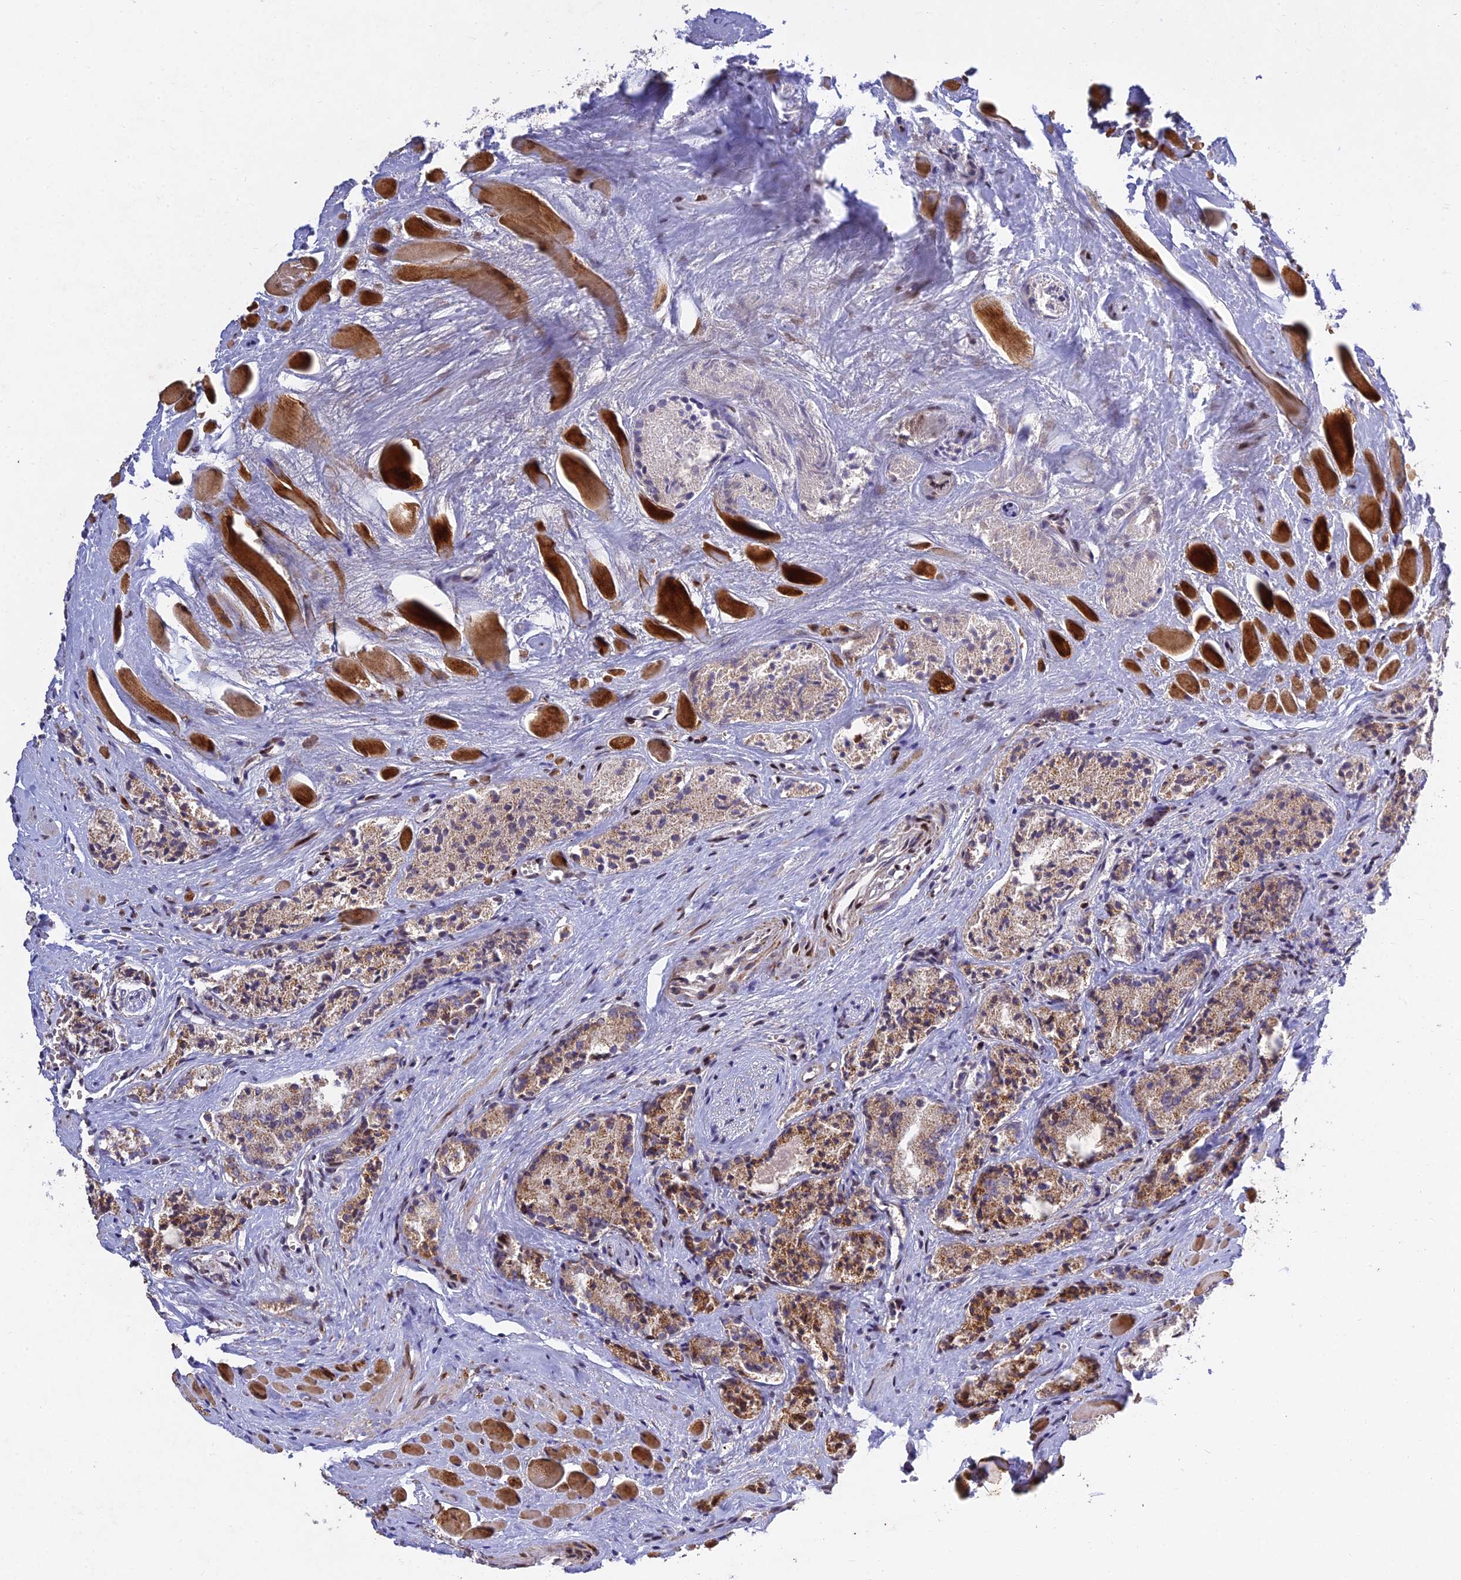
{"staining": {"intensity": "weak", "quantity": ">75%", "location": "cytoplasmic/membranous"}, "tissue": "prostate cancer", "cell_type": "Tumor cells", "image_type": "cancer", "snomed": [{"axis": "morphology", "description": "Adenocarcinoma, Low grade"}, {"axis": "topography", "description": "Prostate"}], "caption": "A high-resolution image shows IHC staining of prostate cancer, which displays weak cytoplasmic/membranous expression in about >75% of tumor cells. (Brightfield microscopy of DAB IHC at high magnification).", "gene": "MGAT2", "patient": {"sex": "male", "age": 60}}